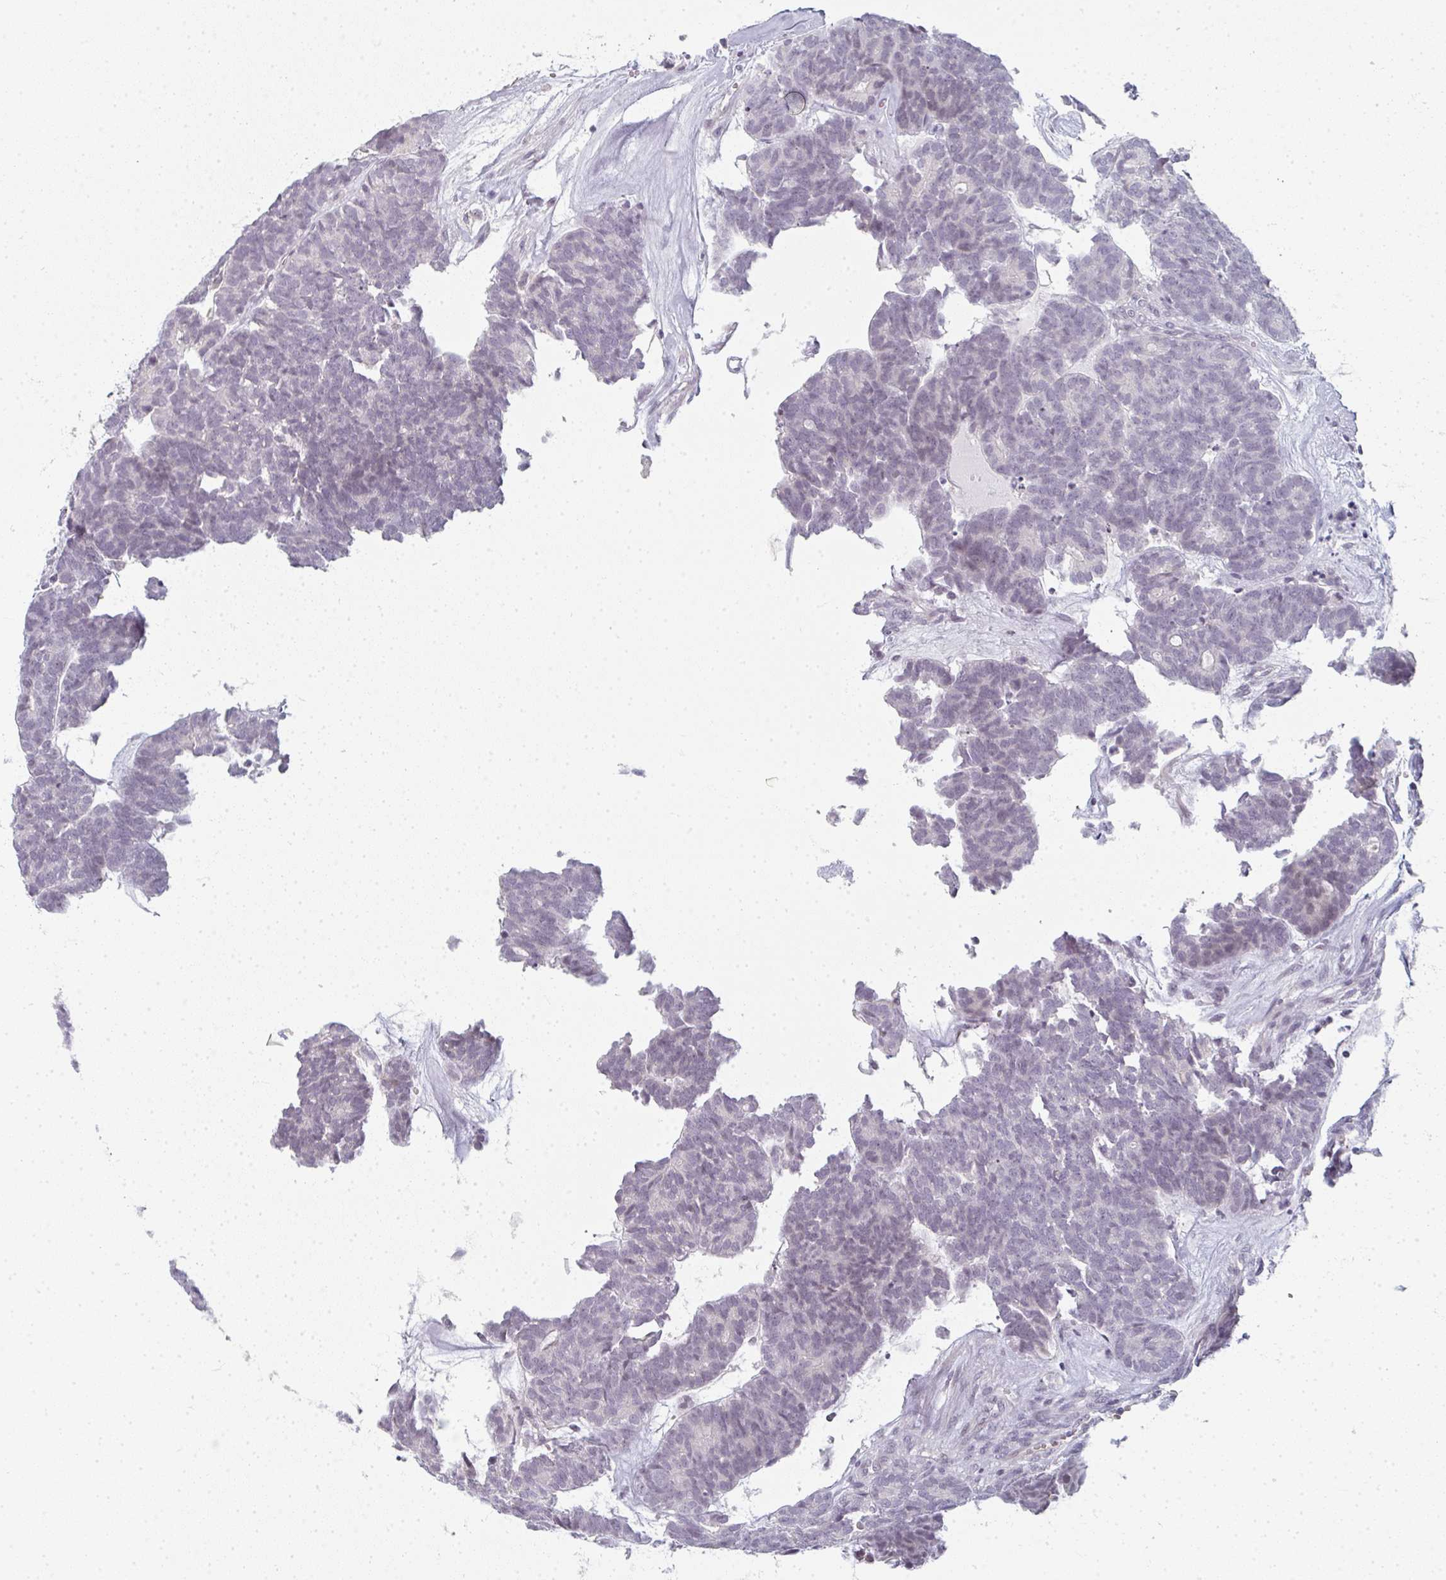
{"staining": {"intensity": "negative", "quantity": "none", "location": "none"}, "tissue": "head and neck cancer", "cell_type": "Tumor cells", "image_type": "cancer", "snomed": [{"axis": "morphology", "description": "Adenocarcinoma, NOS"}, {"axis": "topography", "description": "Head-Neck"}], "caption": "Immunohistochemical staining of head and neck cancer reveals no significant positivity in tumor cells.", "gene": "RBBP6", "patient": {"sex": "female", "age": 81}}